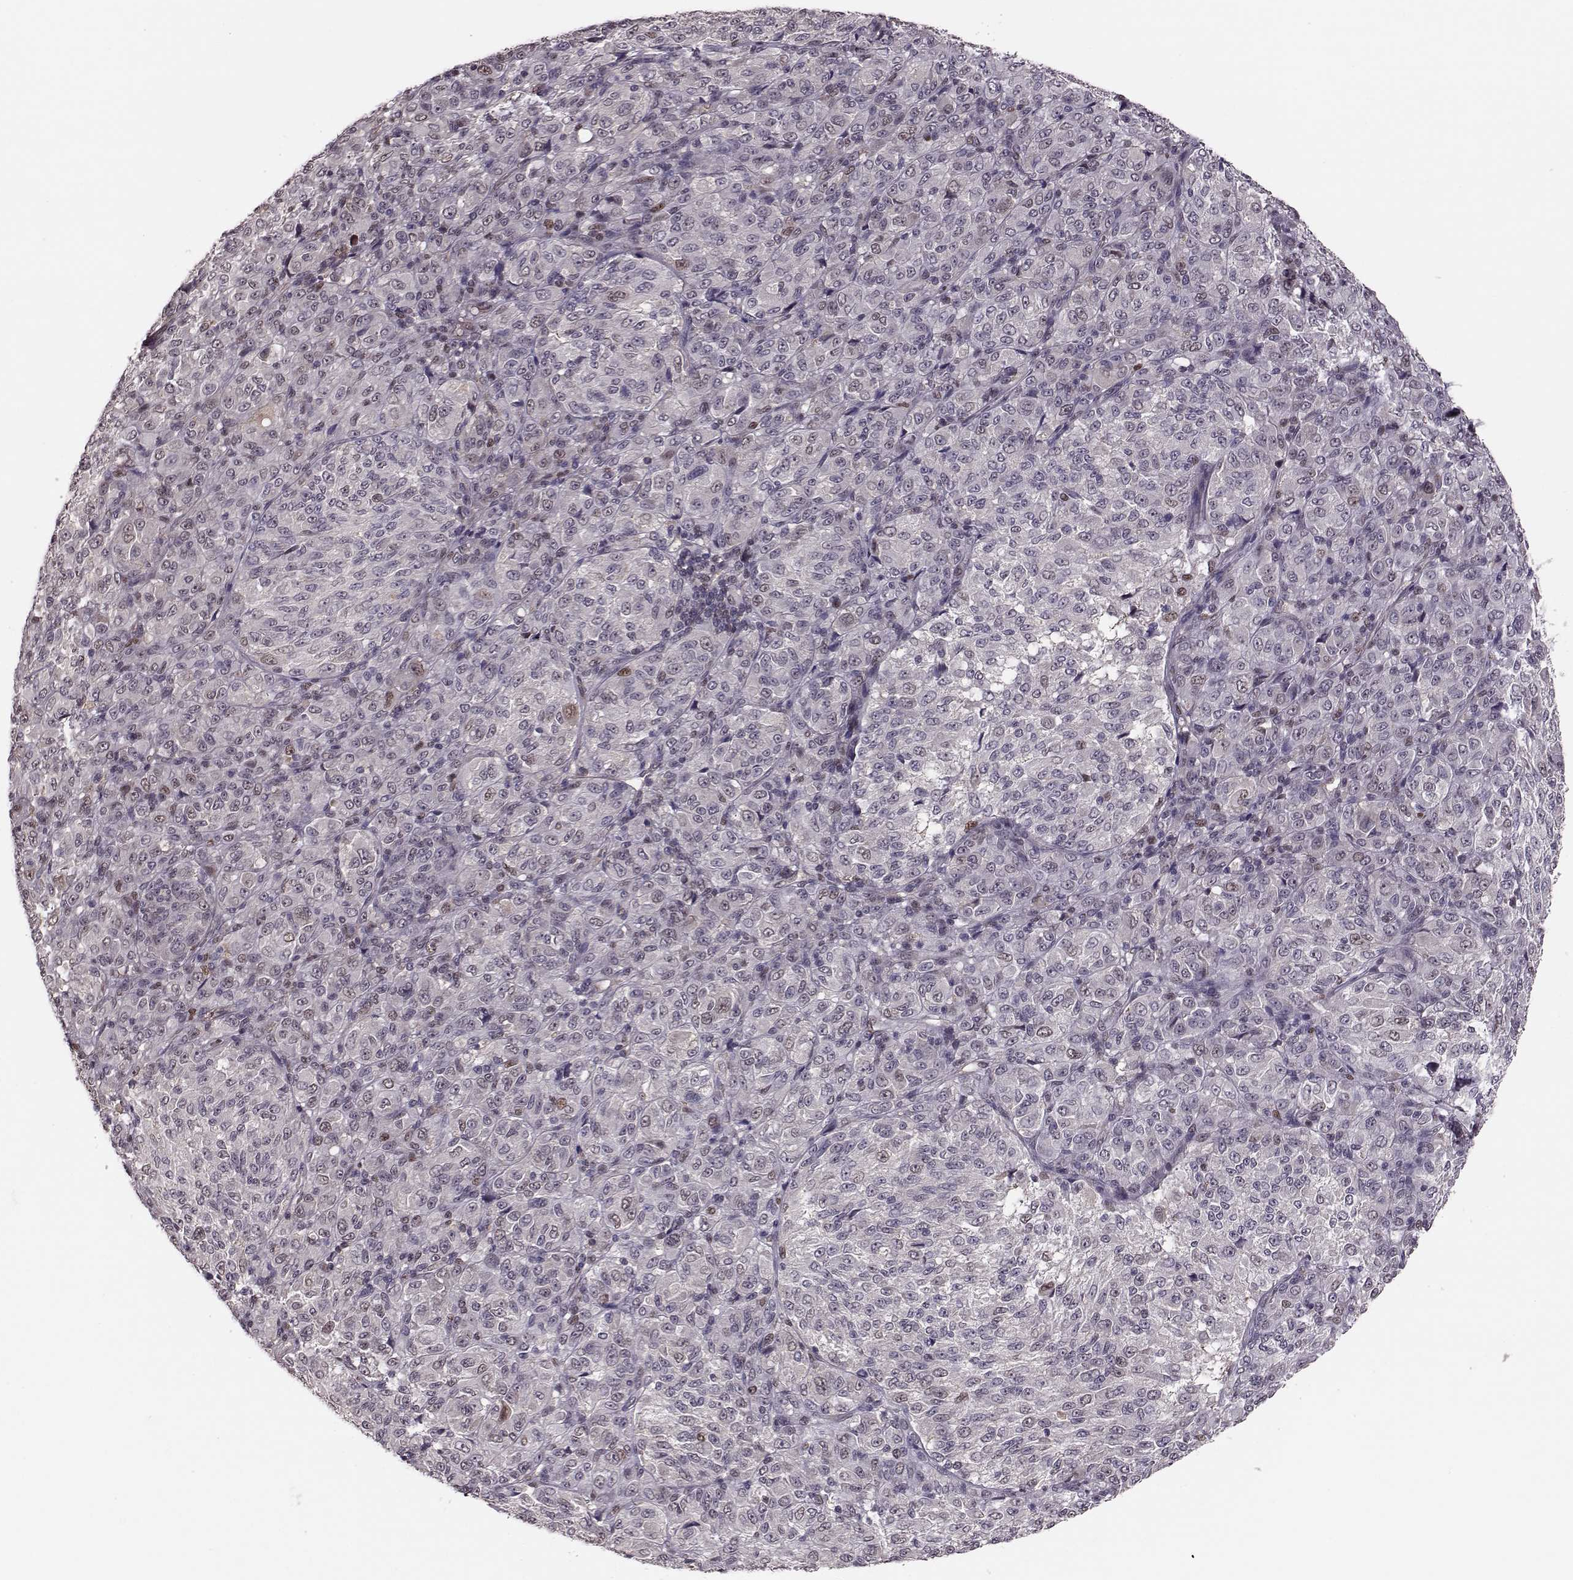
{"staining": {"intensity": "weak", "quantity": "<25%", "location": "nuclear"}, "tissue": "melanoma", "cell_type": "Tumor cells", "image_type": "cancer", "snomed": [{"axis": "morphology", "description": "Malignant melanoma, Metastatic site"}, {"axis": "topography", "description": "Brain"}], "caption": "DAB immunohistochemical staining of malignant melanoma (metastatic site) shows no significant expression in tumor cells.", "gene": "KLF6", "patient": {"sex": "female", "age": 56}}